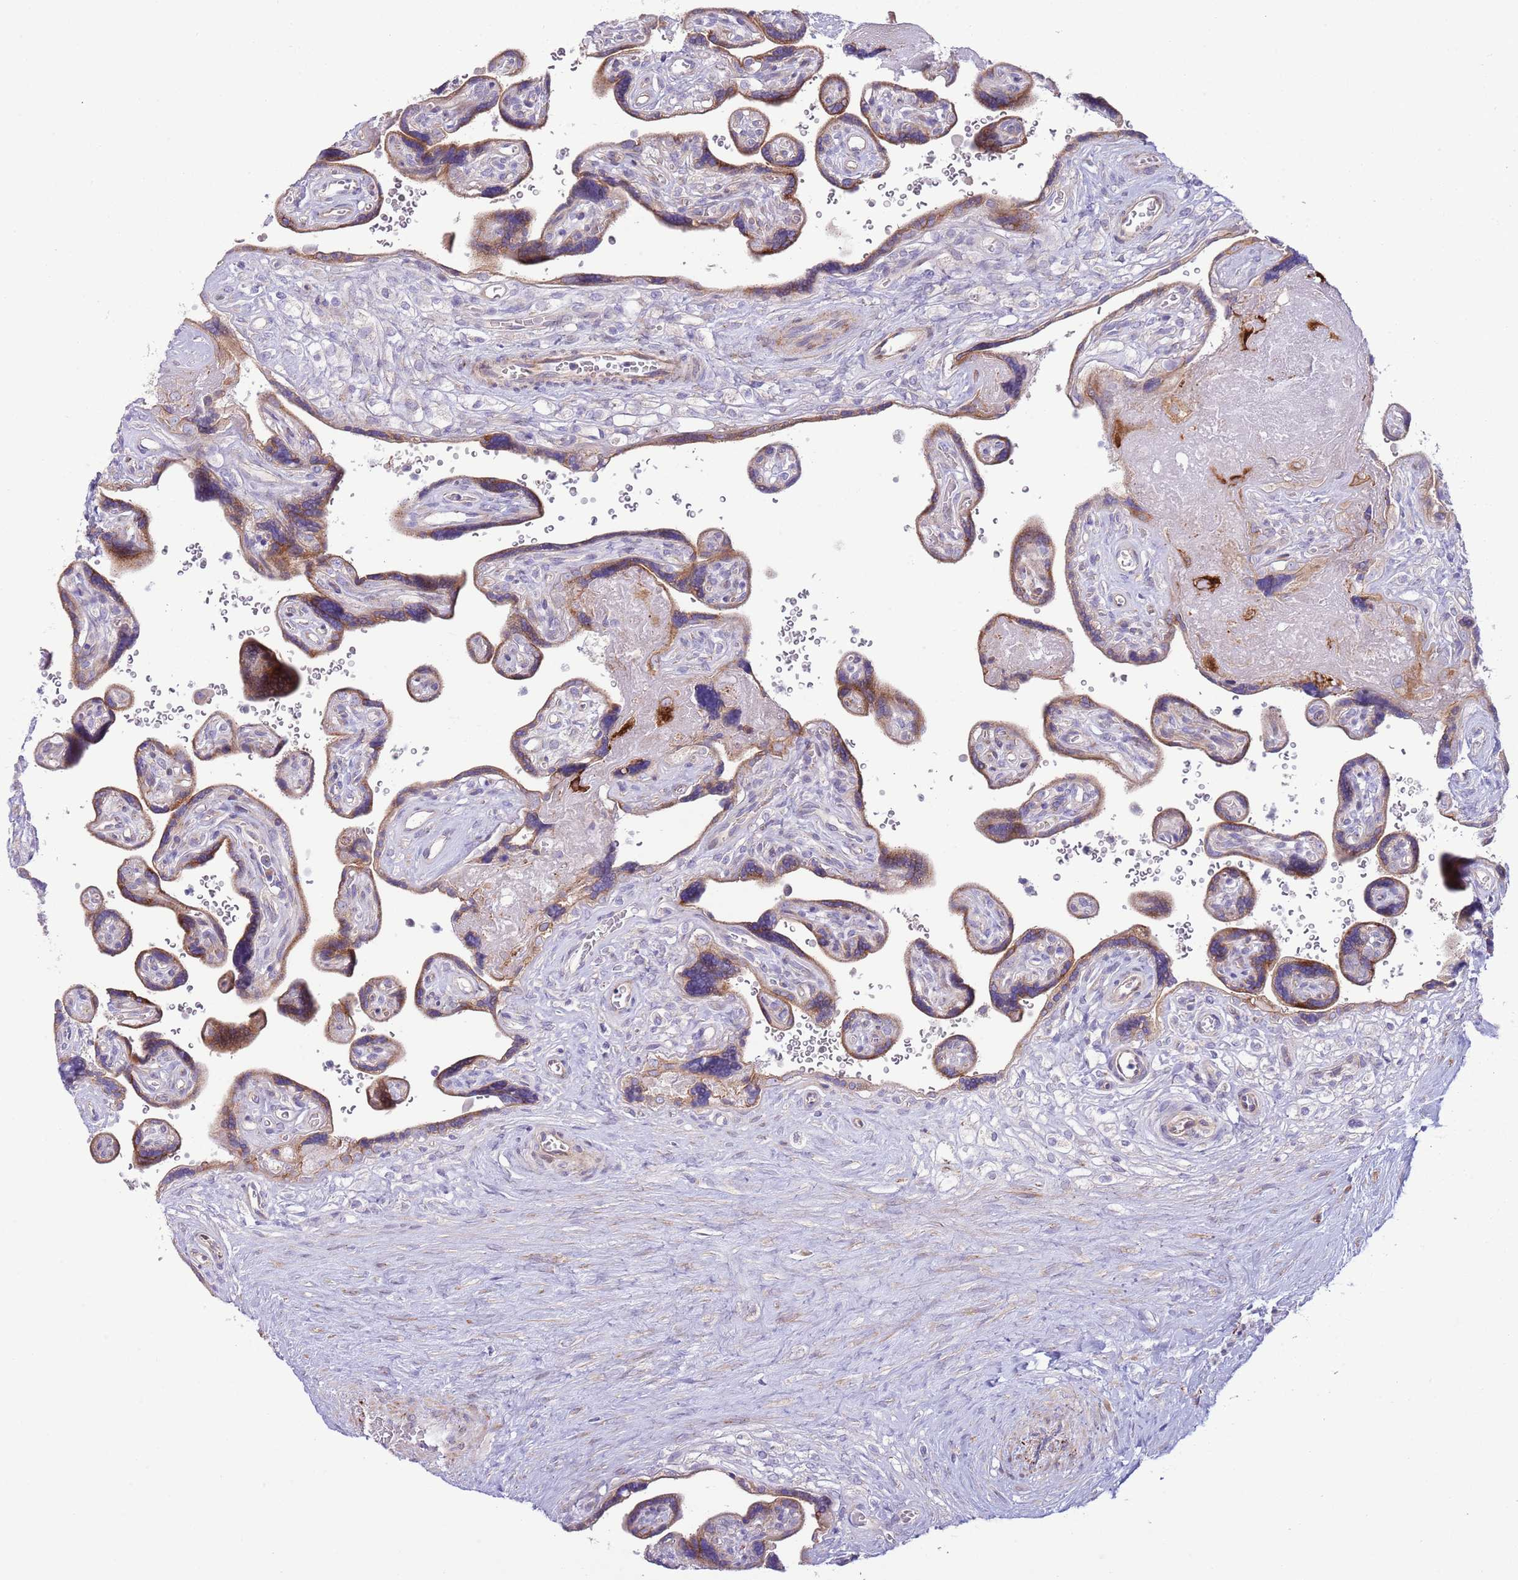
{"staining": {"intensity": "moderate", "quantity": ">75%", "location": "cytoplasmic/membranous"}, "tissue": "placenta", "cell_type": "Trophoblastic cells", "image_type": "normal", "snomed": [{"axis": "morphology", "description": "Normal tissue, NOS"}, {"axis": "topography", "description": "Placenta"}], "caption": "Placenta was stained to show a protein in brown. There is medium levels of moderate cytoplasmic/membranous expression in approximately >75% of trophoblastic cells. (IHC, brightfield microscopy, high magnification).", "gene": "TOMM5", "patient": {"sex": "female", "age": 39}}